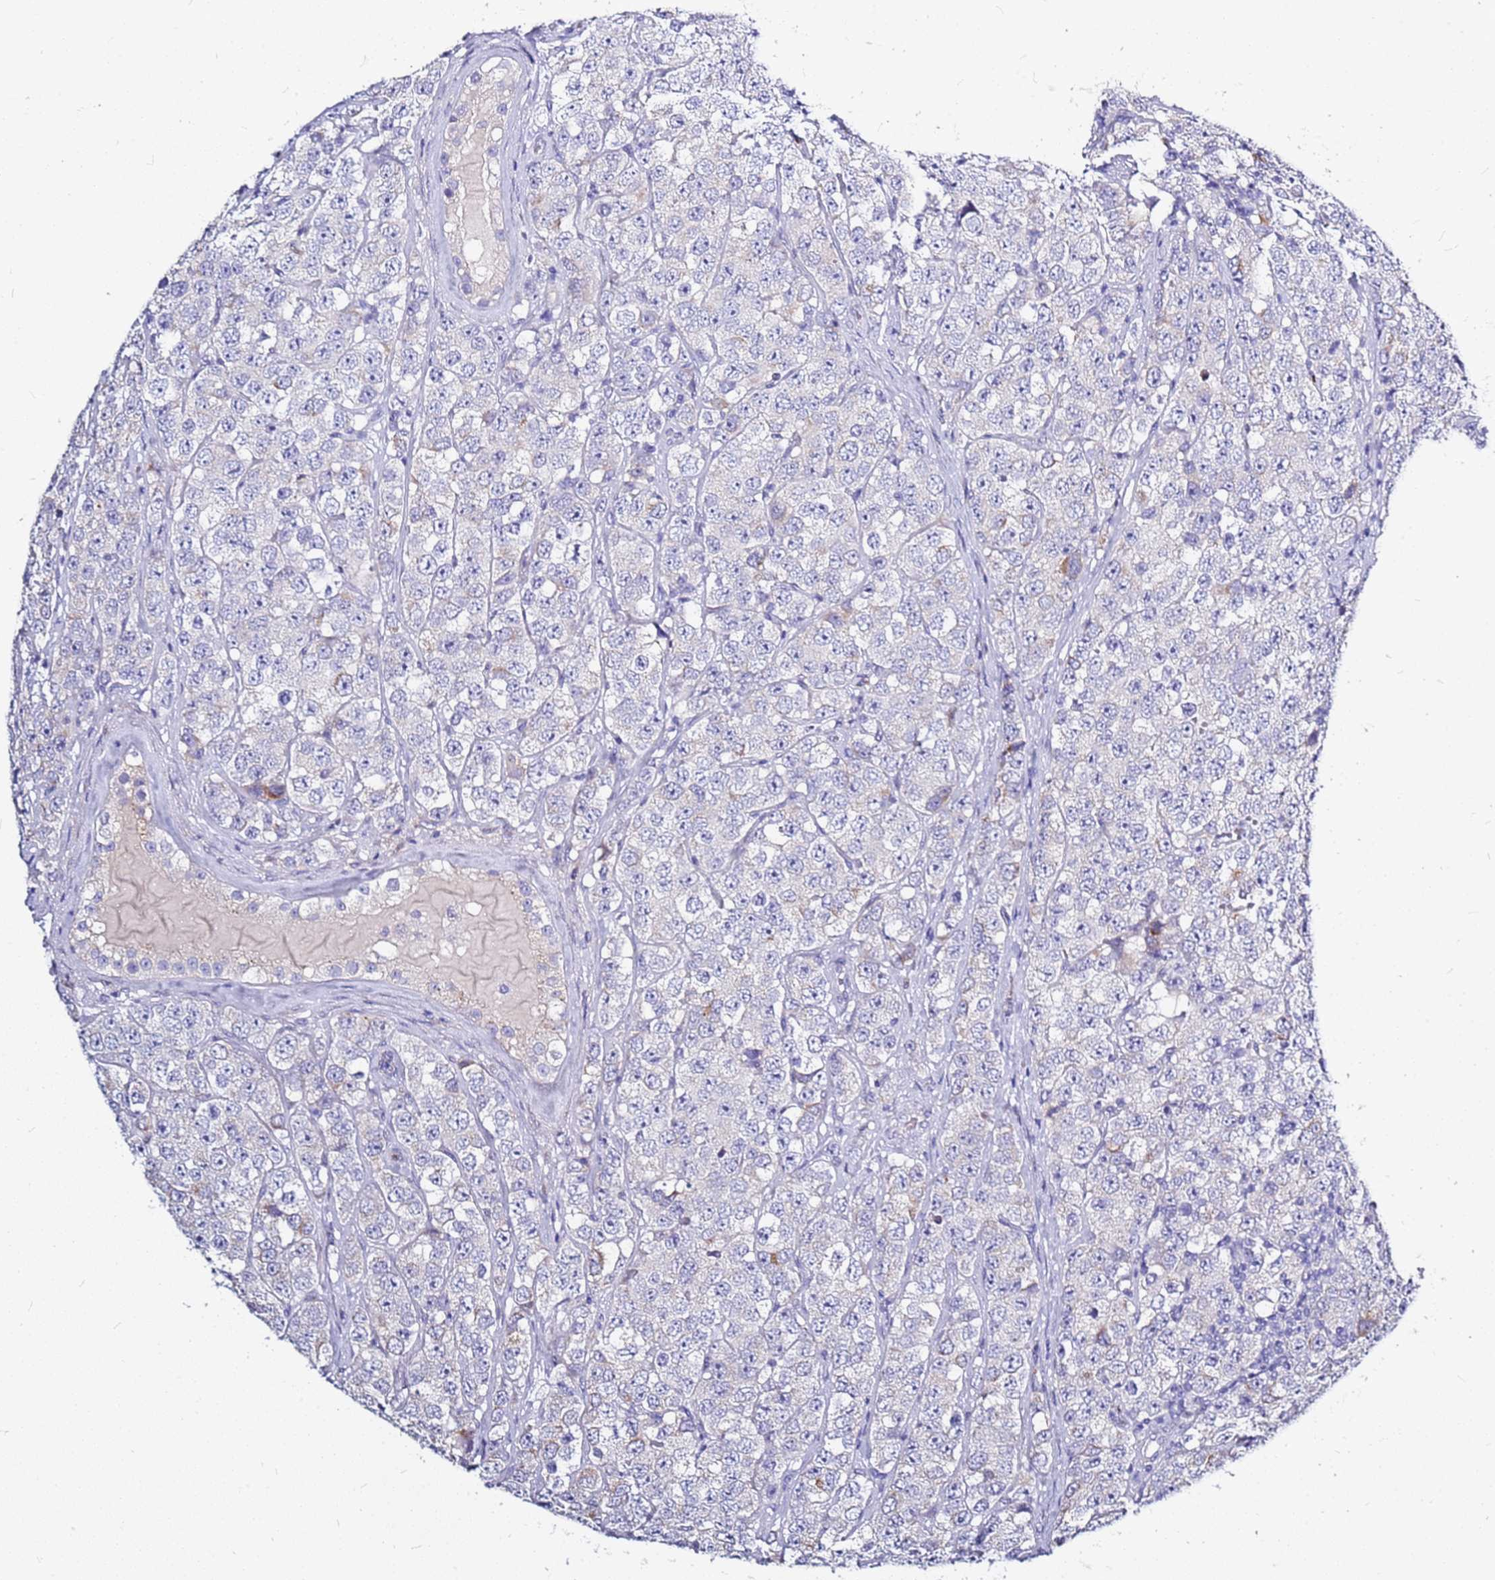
{"staining": {"intensity": "negative", "quantity": "none", "location": "none"}, "tissue": "testis cancer", "cell_type": "Tumor cells", "image_type": "cancer", "snomed": [{"axis": "morphology", "description": "Seminoma, NOS"}, {"axis": "topography", "description": "Testis"}], "caption": "Immunohistochemical staining of human testis seminoma reveals no significant positivity in tumor cells.", "gene": "CASD1", "patient": {"sex": "male", "age": 28}}